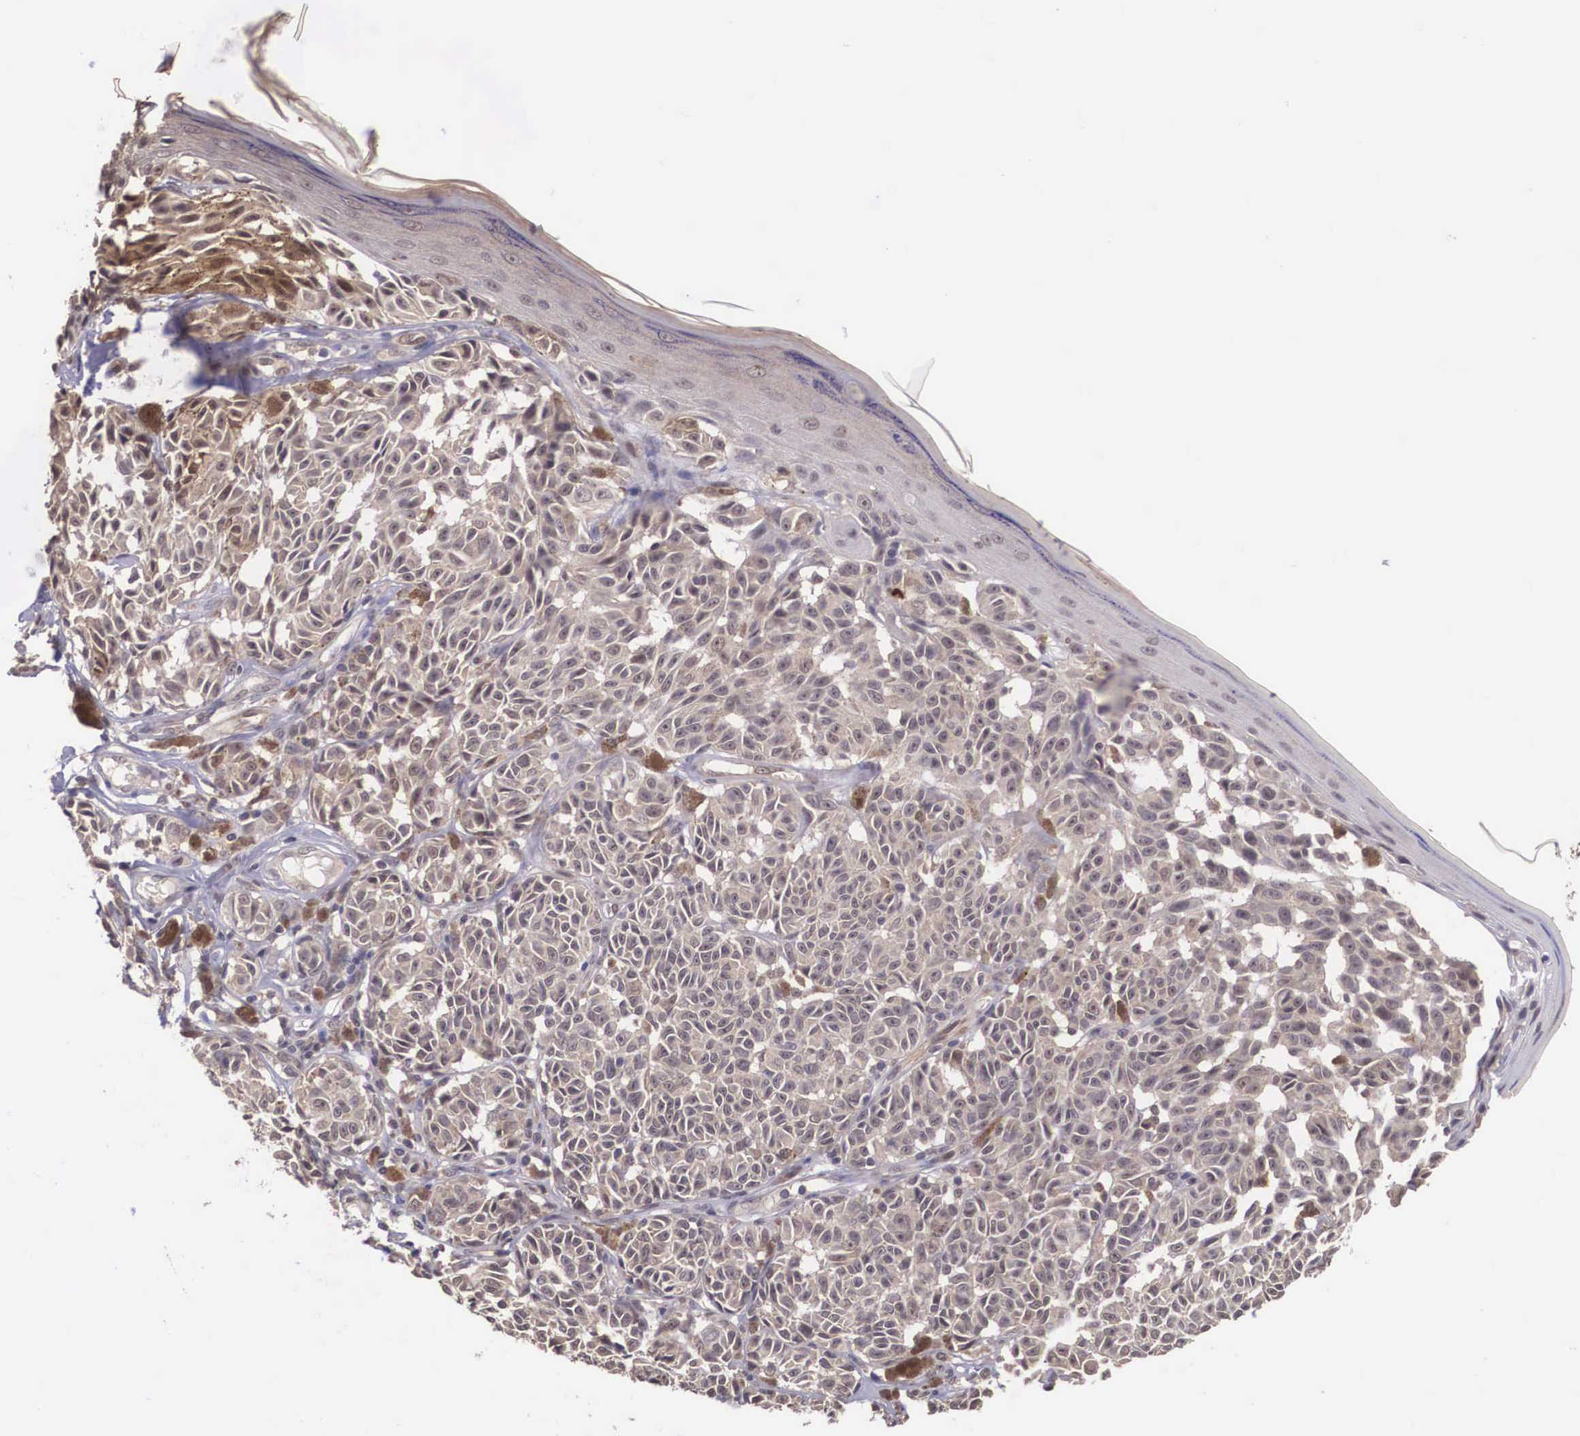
{"staining": {"intensity": "weak", "quantity": ">75%", "location": "cytoplasmic/membranous"}, "tissue": "melanoma", "cell_type": "Tumor cells", "image_type": "cancer", "snomed": [{"axis": "morphology", "description": "Malignant melanoma, NOS"}, {"axis": "topography", "description": "Skin"}], "caption": "Protein analysis of malignant melanoma tissue demonstrates weak cytoplasmic/membranous expression in approximately >75% of tumor cells. (DAB (3,3'-diaminobenzidine) = brown stain, brightfield microscopy at high magnification).", "gene": "VASH1", "patient": {"sex": "male", "age": 49}}